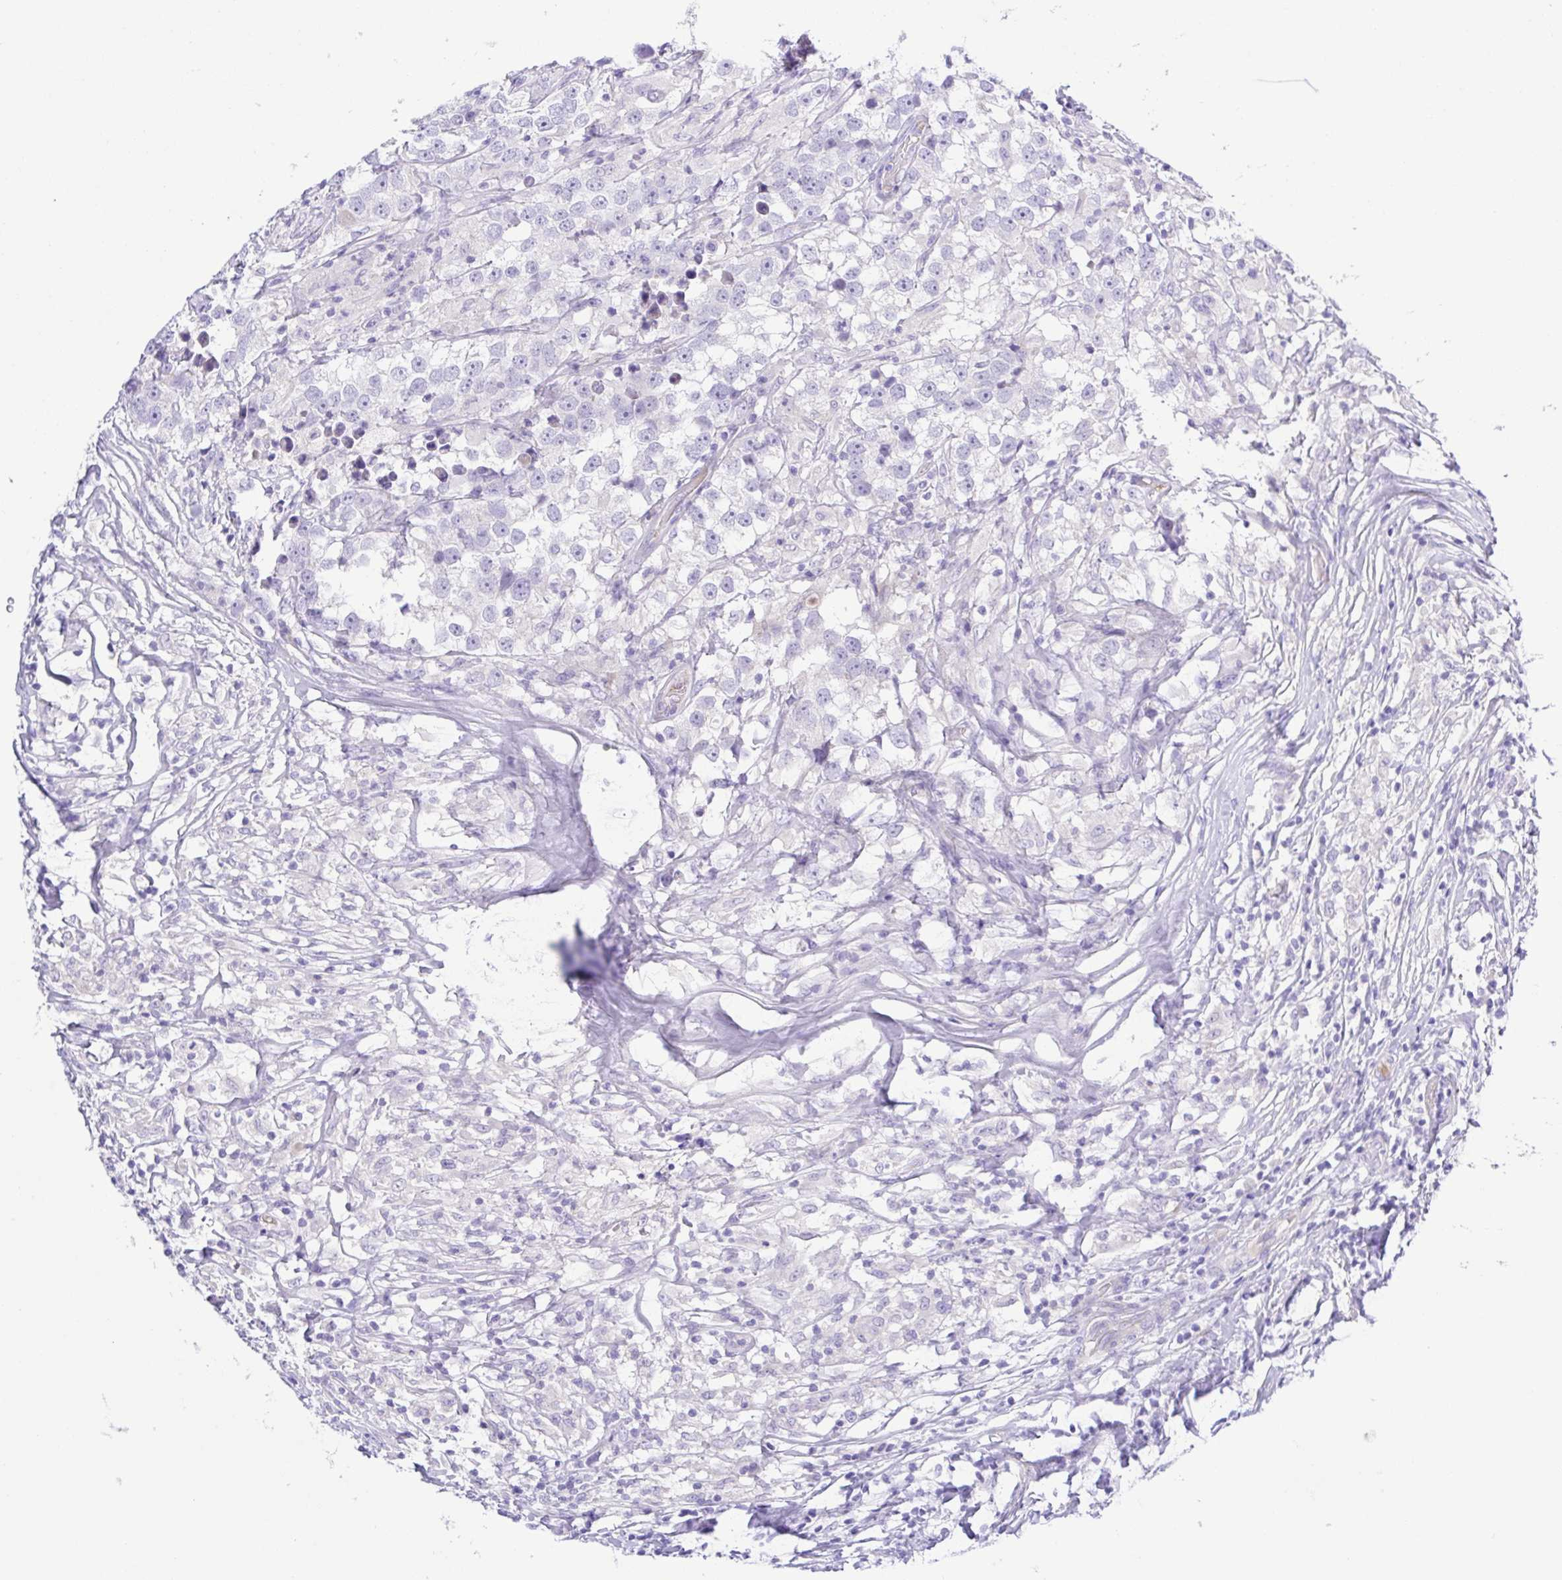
{"staining": {"intensity": "negative", "quantity": "none", "location": "none"}, "tissue": "testis cancer", "cell_type": "Tumor cells", "image_type": "cancer", "snomed": [{"axis": "morphology", "description": "Seminoma, NOS"}, {"axis": "topography", "description": "Testis"}], "caption": "High power microscopy micrograph of an immunohistochemistry (IHC) photomicrograph of testis cancer, revealing no significant staining in tumor cells. (Immunohistochemistry, brightfield microscopy, high magnification).", "gene": "GABBR2", "patient": {"sex": "male", "age": 46}}